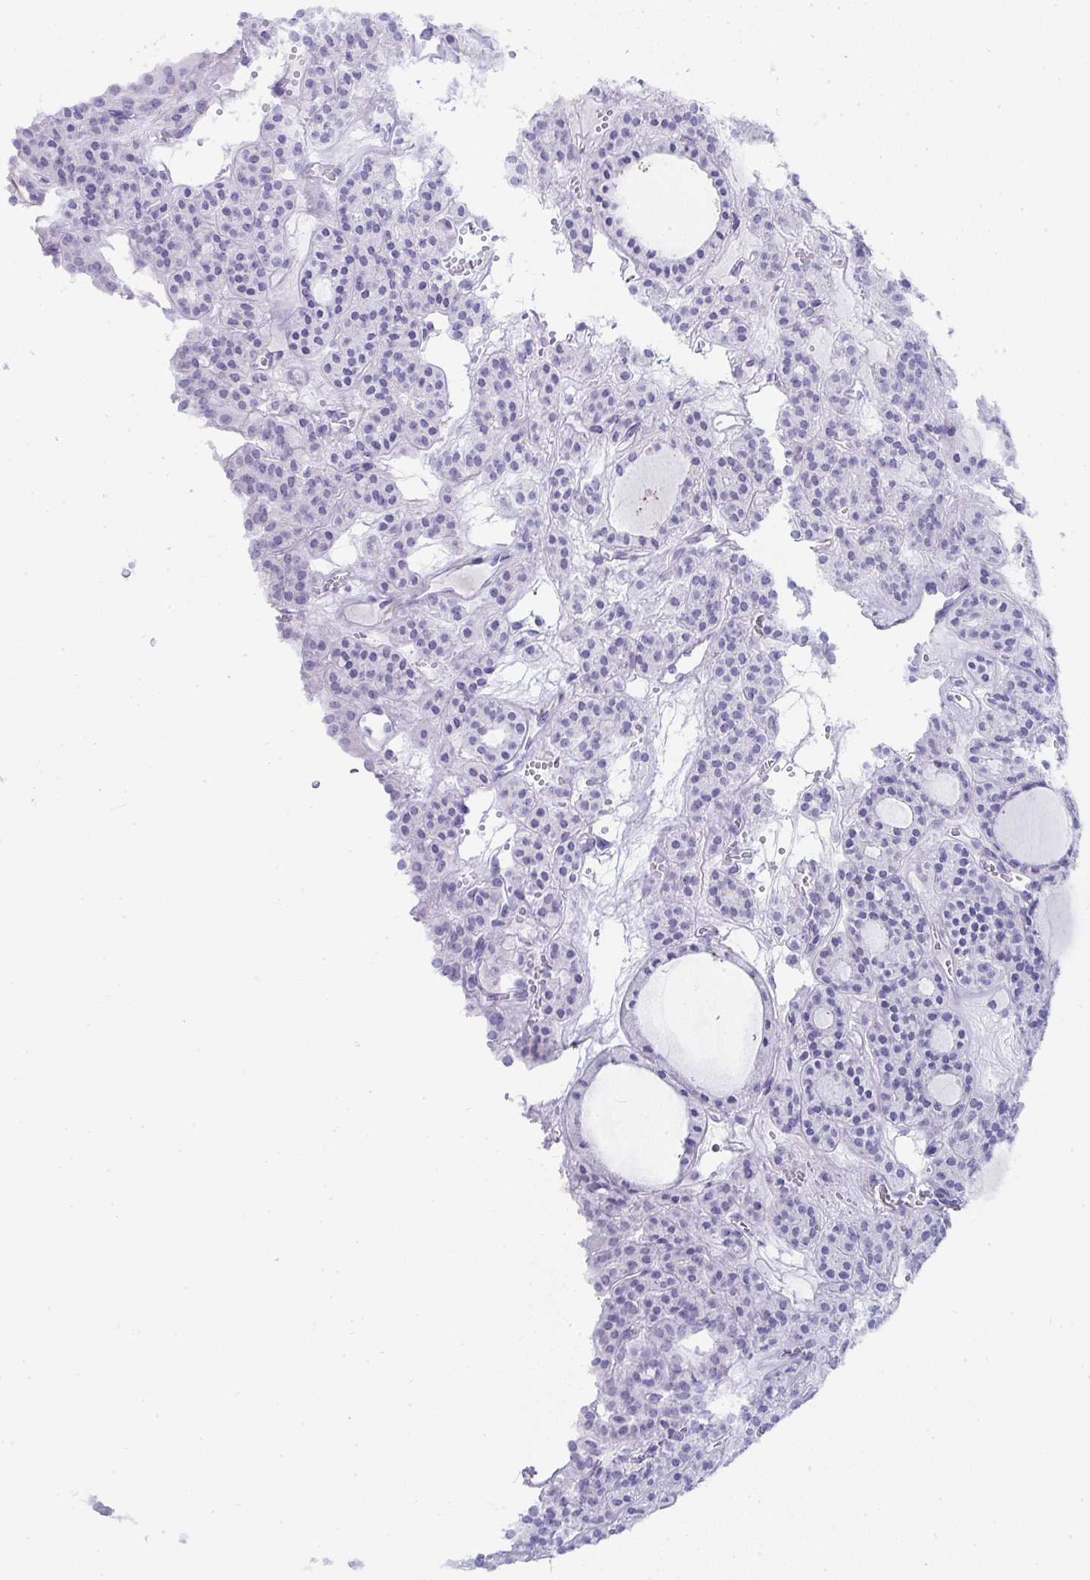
{"staining": {"intensity": "negative", "quantity": "none", "location": "none"}, "tissue": "thyroid cancer", "cell_type": "Tumor cells", "image_type": "cancer", "snomed": [{"axis": "morphology", "description": "Follicular adenoma carcinoma, NOS"}, {"axis": "topography", "description": "Thyroid gland"}], "caption": "An image of thyroid follicular adenoma carcinoma stained for a protein displays no brown staining in tumor cells.", "gene": "PRND", "patient": {"sex": "female", "age": 63}}